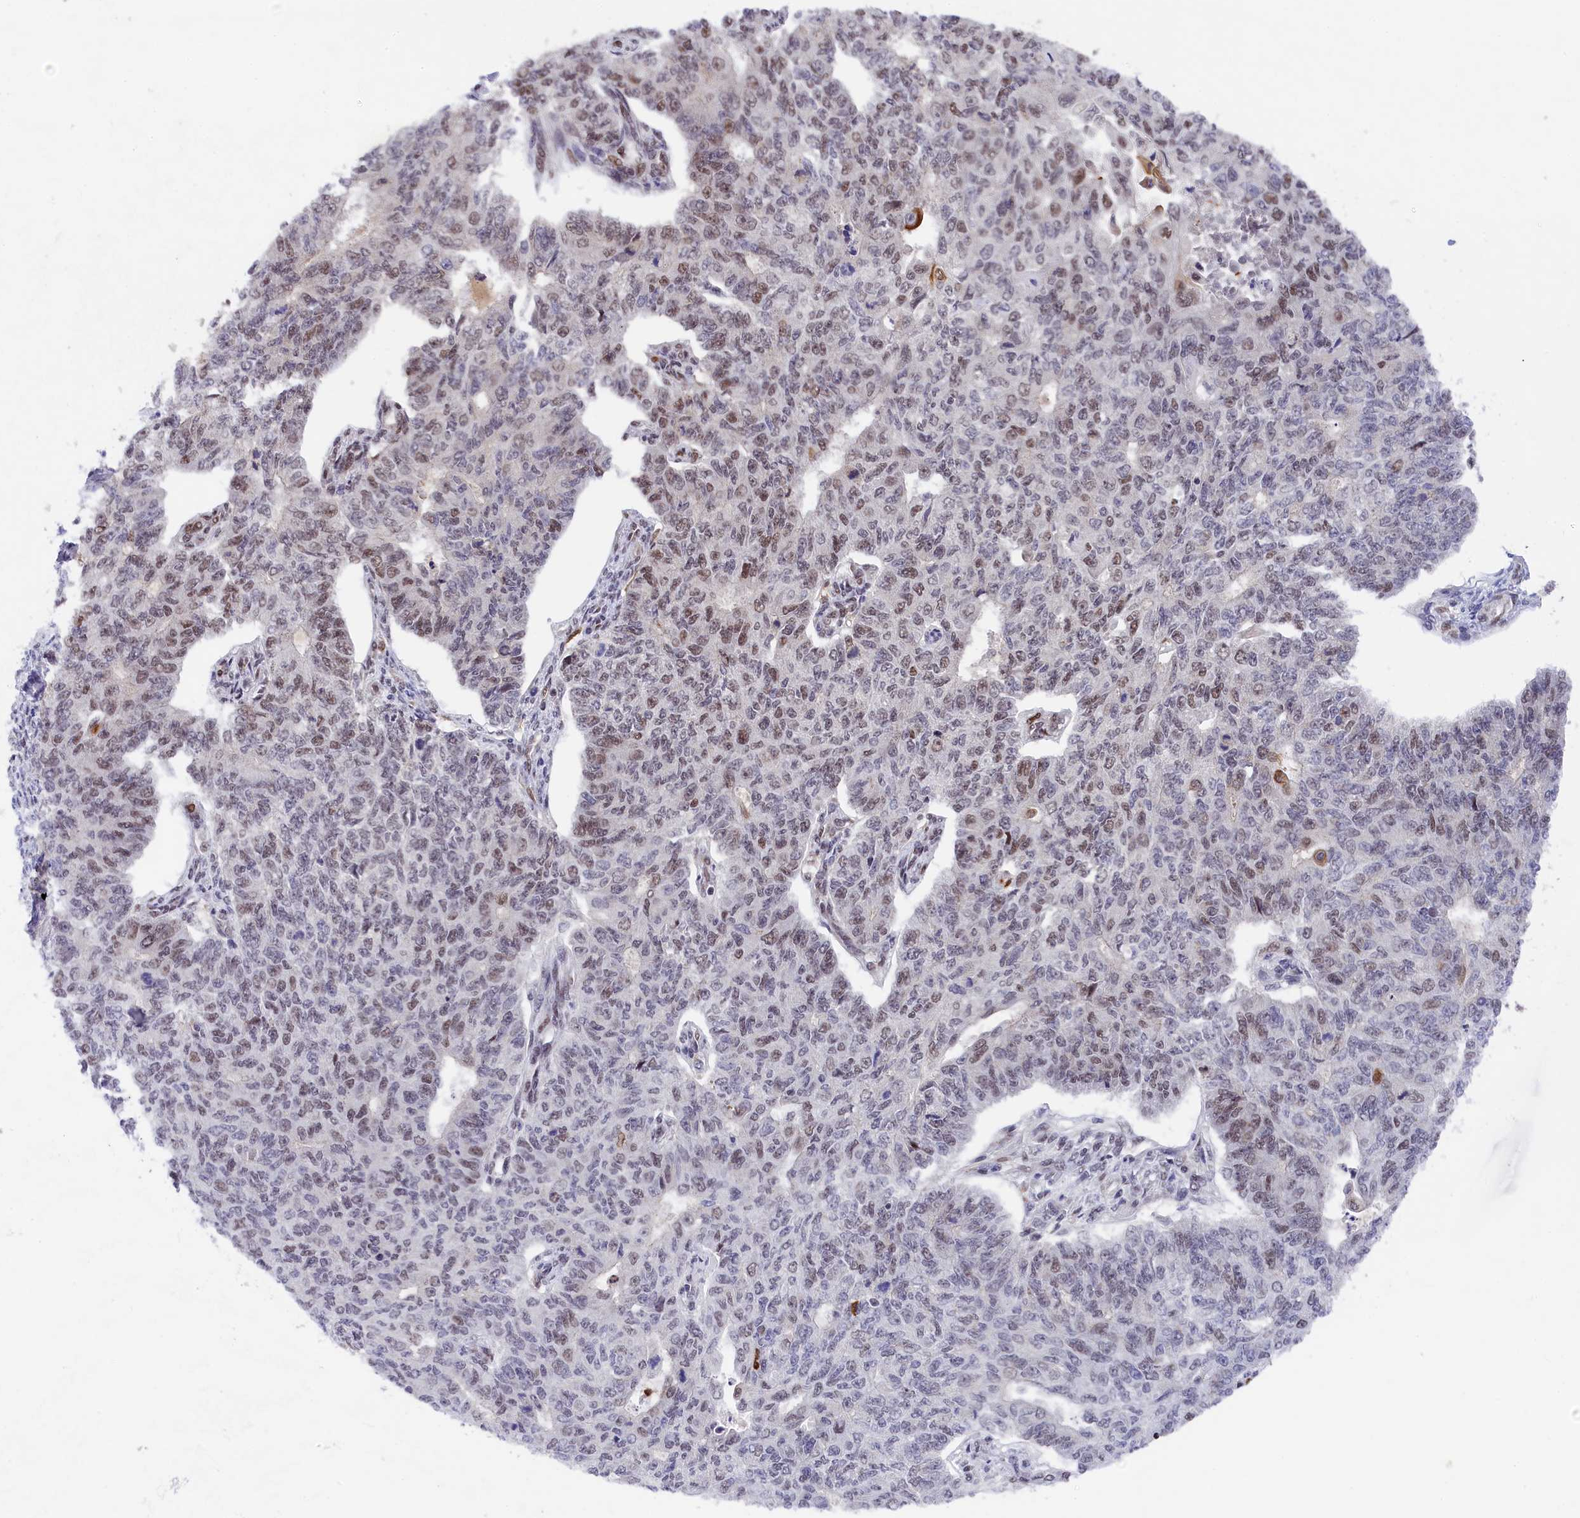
{"staining": {"intensity": "moderate", "quantity": "<25%", "location": "nuclear"}, "tissue": "endometrial cancer", "cell_type": "Tumor cells", "image_type": "cancer", "snomed": [{"axis": "morphology", "description": "Adenocarcinoma, NOS"}, {"axis": "topography", "description": "Endometrium"}], "caption": "DAB immunohistochemical staining of human endometrial adenocarcinoma exhibits moderate nuclear protein staining in approximately <25% of tumor cells. (brown staining indicates protein expression, while blue staining denotes nuclei).", "gene": "ADIG", "patient": {"sex": "female", "age": 32}}